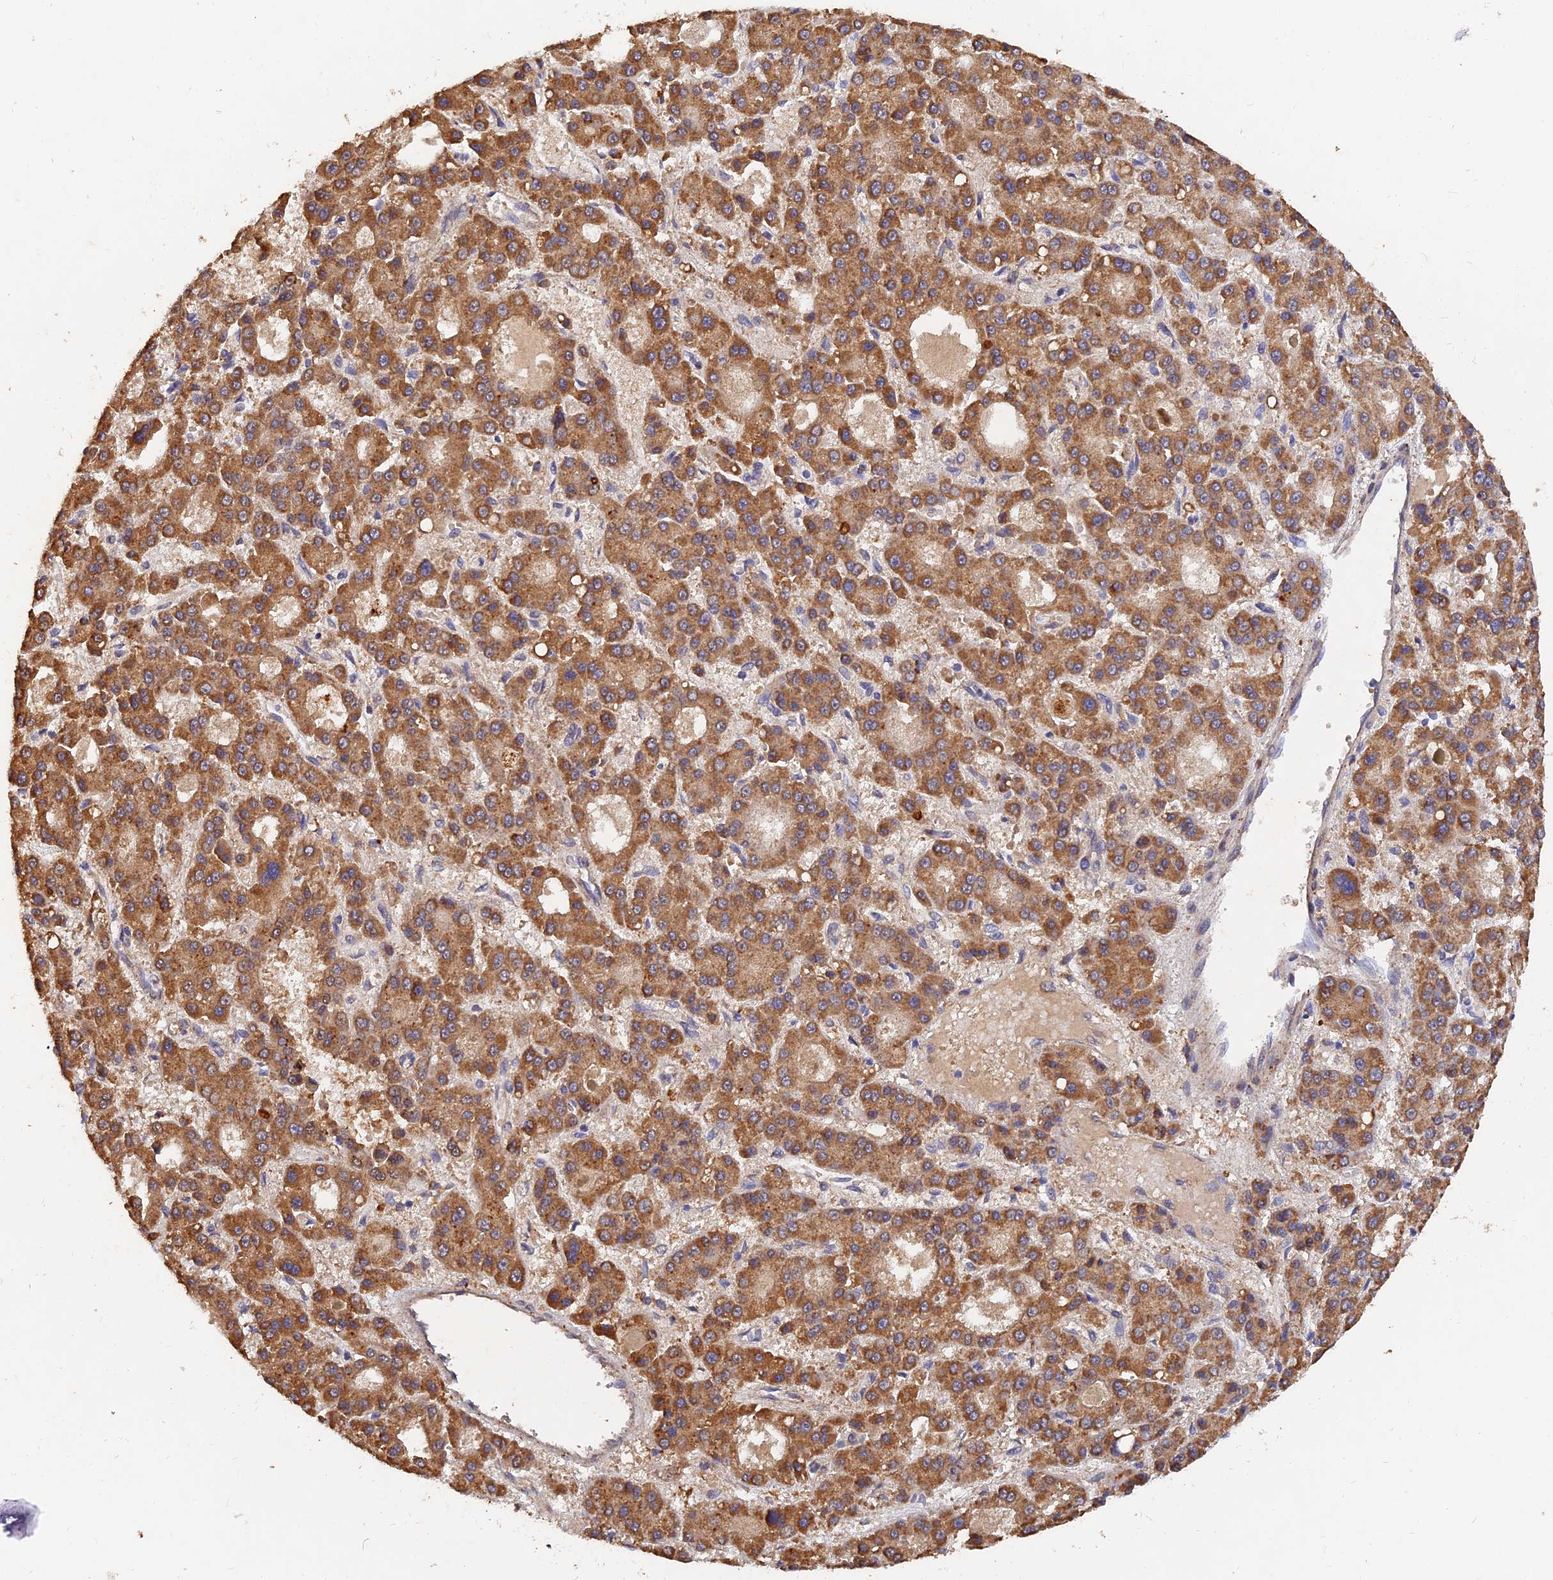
{"staining": {"intensity": "moderate", "quantity": ">75%", "location": "cytoplasmic/membranous"}, "tissue": "liver cancer", "cell_type": "Tumor cells", "image_type": "cancer", "snomed": [{"axis": "morphology", "description": "Carcinoma, Hepatocellular, NOS"}, {"axis": "topography", "description": "Liver"}], "caption": "This image exhibits liver cancer stained with IHC to label a protein in brown. The cytoplasmic/membranous of tumor cells show moderate positivity for the protein. Nuclei are counter-stained blue.", "gene": "SLC38A11", "patient": {"sex": "male", "age": 70}}